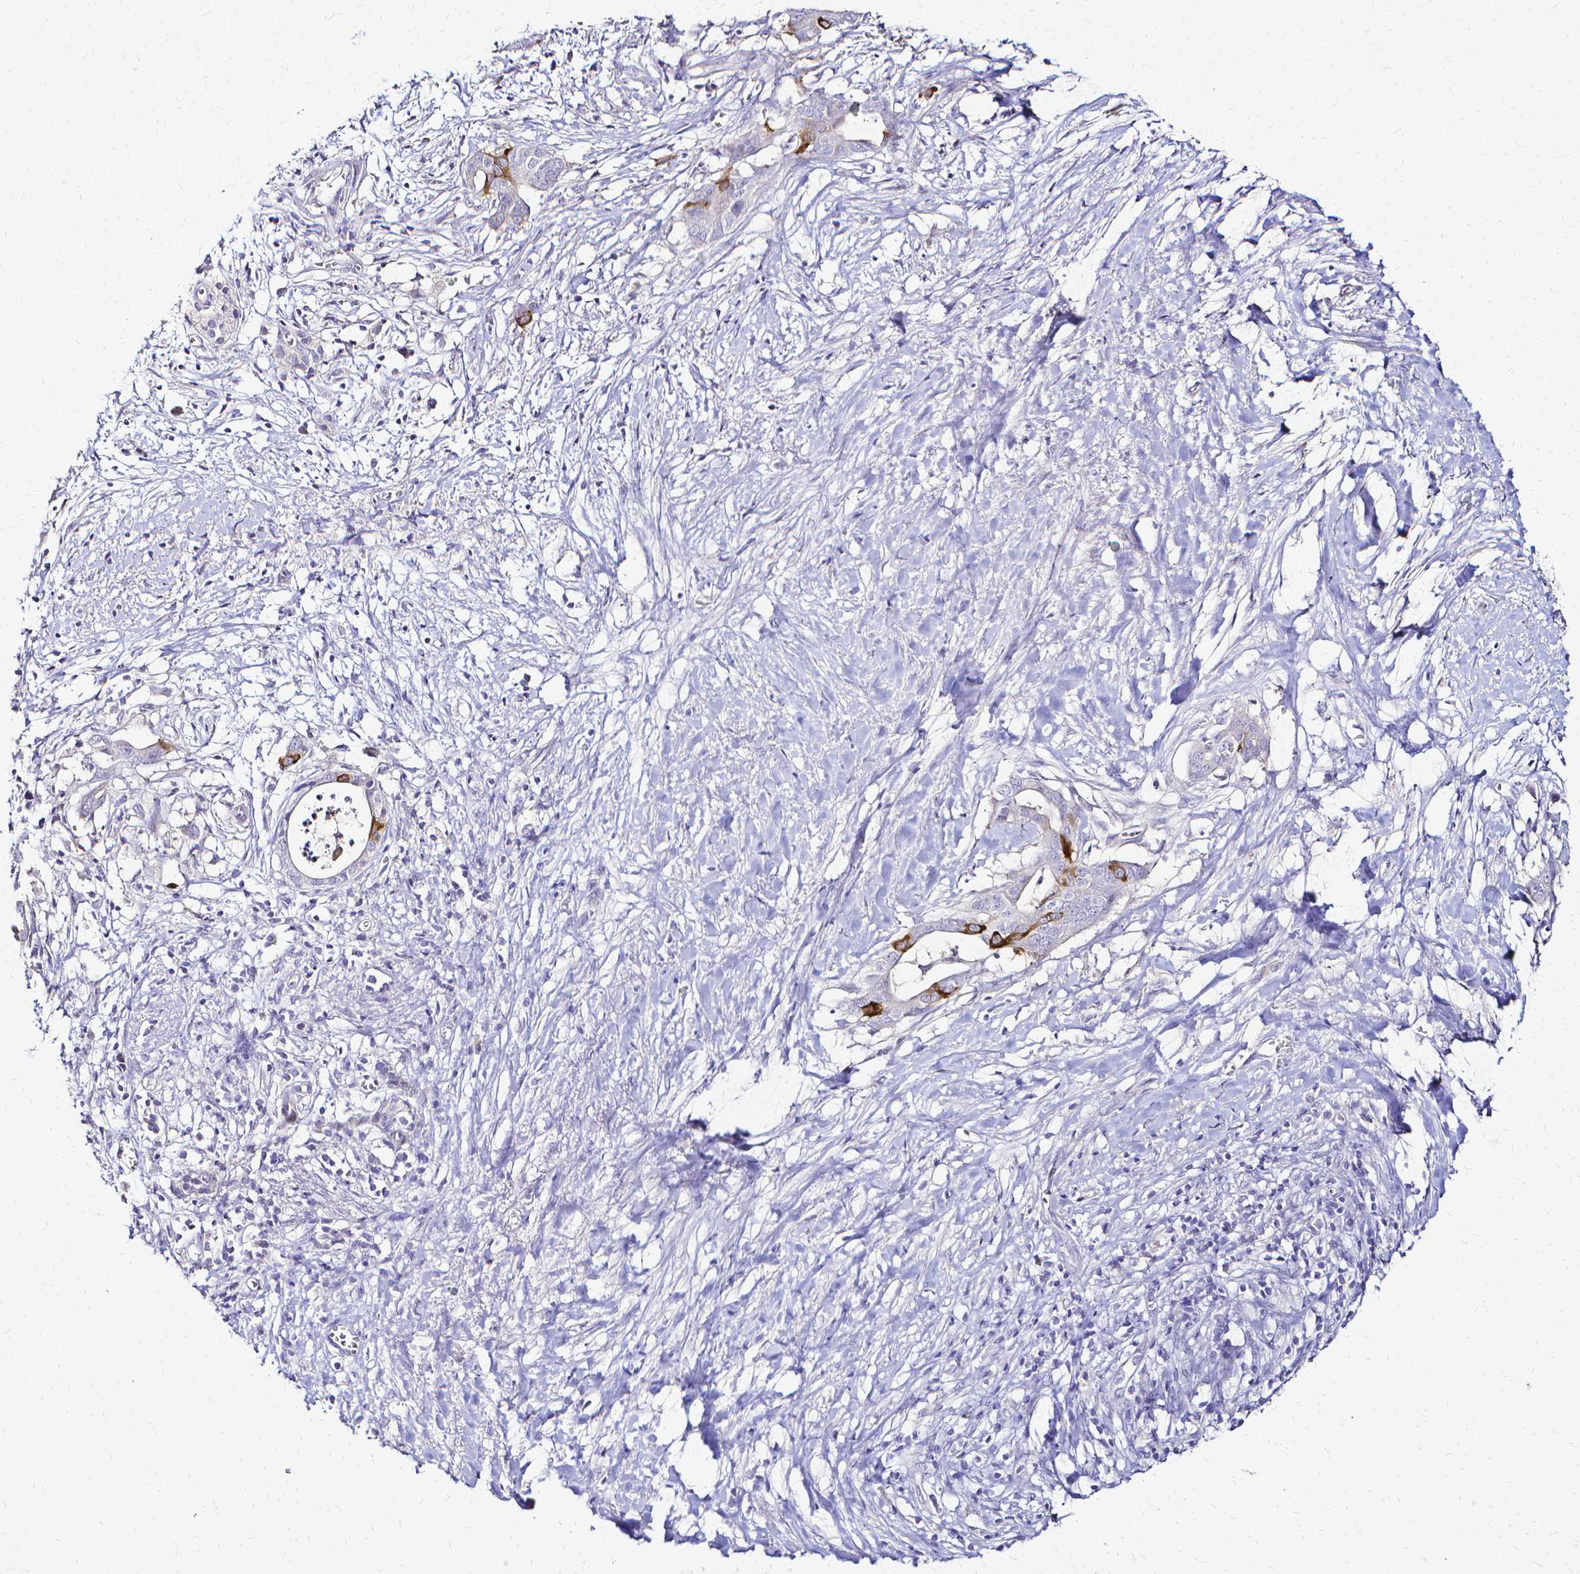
{"staining": {"intensity": "strong", "quantity": "<25%", "location": "cytoplasmic/membranous"}, "tissue": "pancreatic cancer", "cell_type": "Tumor cells", "image_type": "cancer", "snomed": [{"axis": "morphology", "description": "Adenocarcinoma, NOS"}, {"axis": "topography", "description": "Pancreas"}], "caption": "This is a photomicrograph of immunohistochemistry (IHC) staining of adenocarcinoma (pancreatic), which shows strong expression in the cytoplasmic/membranous of tumor cells.", "gene": "CCNB1", "patient": {"sex": "male", "age": 61}}